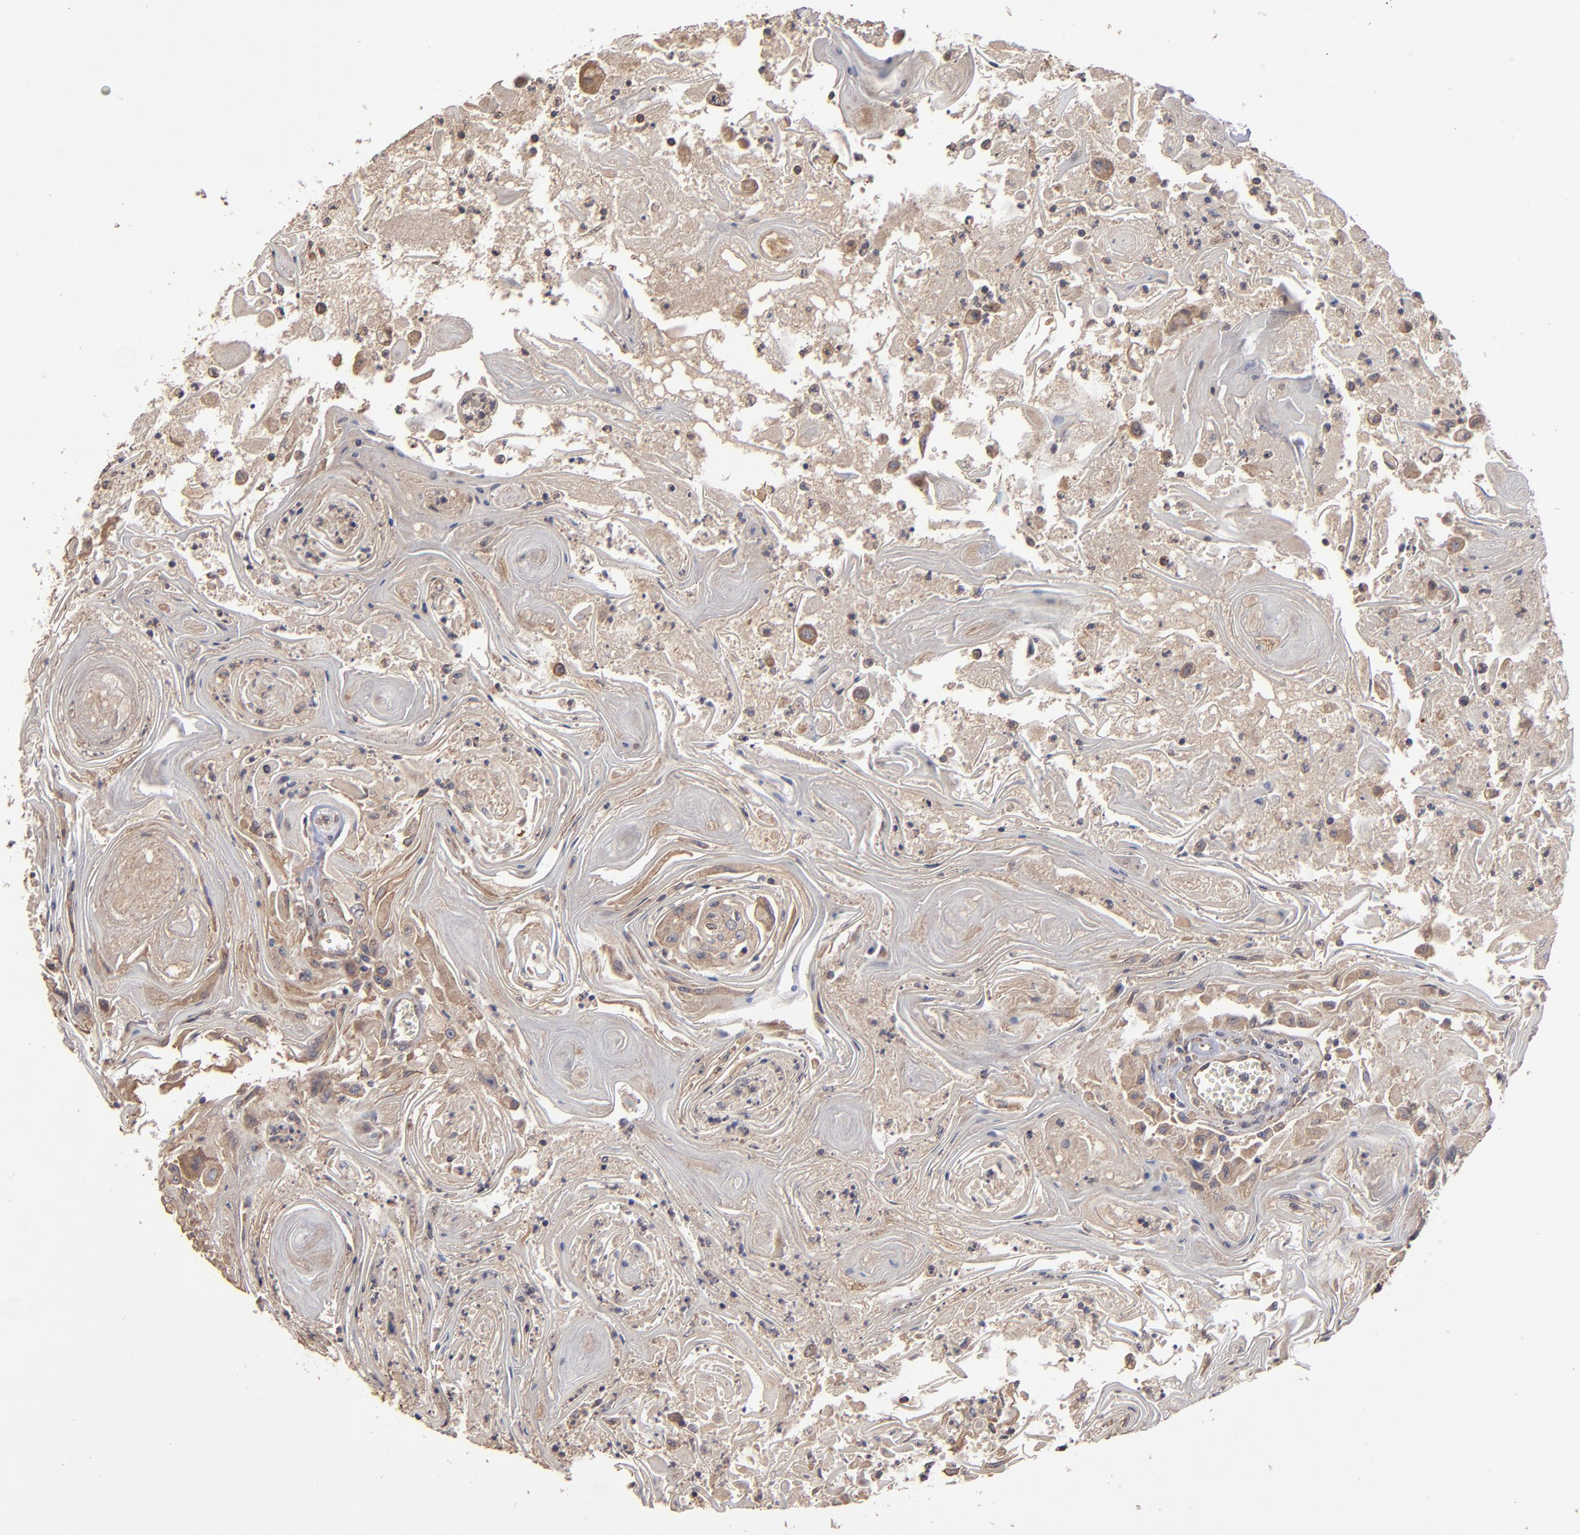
{"staining": {"intensity": "weak", "quantity": ">75%", "location": "cytoplasmic/membranous"}, "tissue": "head and neck cancer", "cell_type": "Tumor cells", "image_type": "cancer", "snomed": [{"axis": "morphology", "description": "Squamous cell carcinoma, NOS"}, {"axis": "topography", "description": "Oral tissue"}, {"axis": "topography", "description": "Head-Neck"}], "caption": "Weak cytoplasmic/membranous staining for a protein is present in approximately >75% of tumor cells of head and neck squamous cell carcinoma using immunohistochemistry (IHC).", "gene": "DMD", "patient": {"sex": "female", "age": 76}}